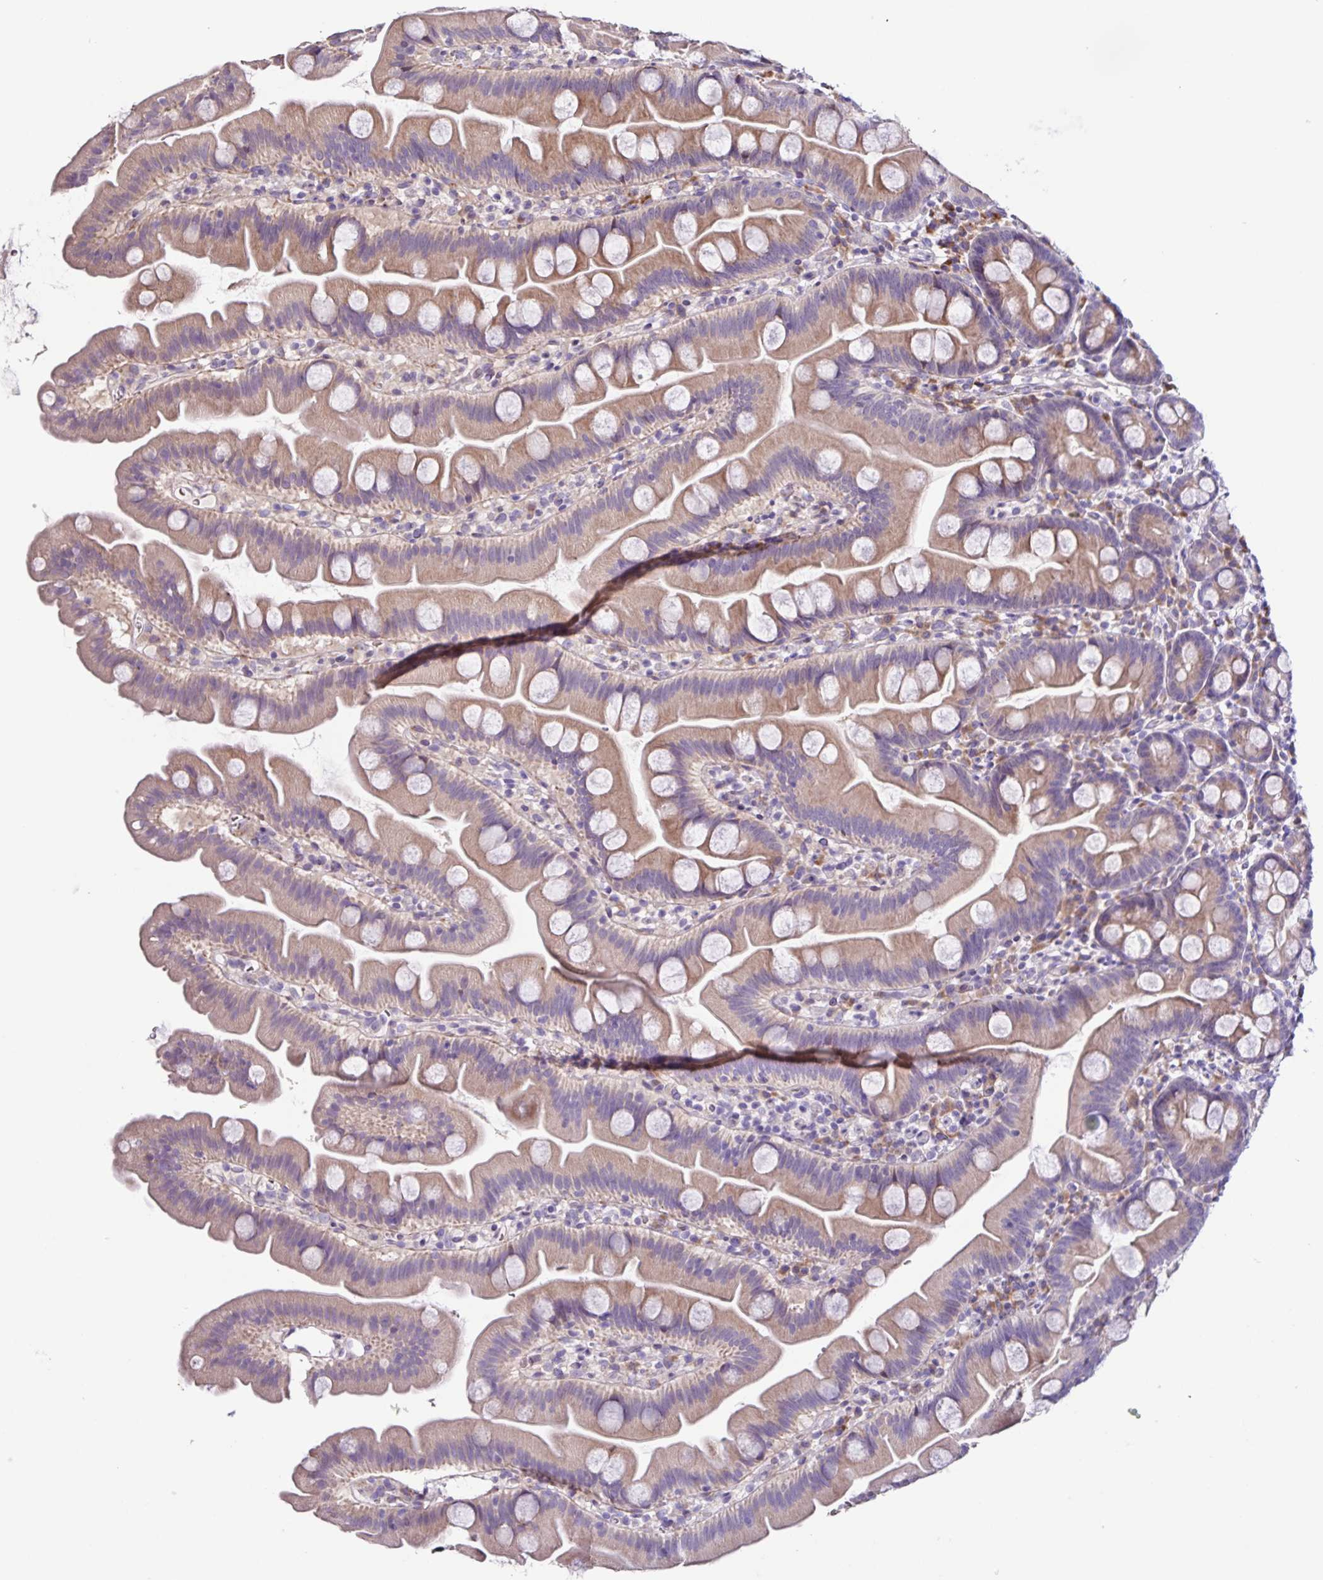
{"staining": {"intensity": "moderate", "quantity": "25%-75%", "location": "cytoplasmic/membranous"}, "tissue": "small intestine", "cell_type": "Glandular cells", "image_type": "normal", "snomed": [{"axis": "morphology", "description": "Normal tissue, NOS"}, {"axis": "topography", "description": "Small intestine"}], "caption": "DAB immunohistochemical staining of benign human small intestine displays moderate cytoplasmic/membranous protein positivity in approximately 25%-75% of glandular cells. The protein is shown in brown color, while the nuclei are stained blue.", "gene": "RNFT2", "patient": {"sex": "female", "age": 68}}